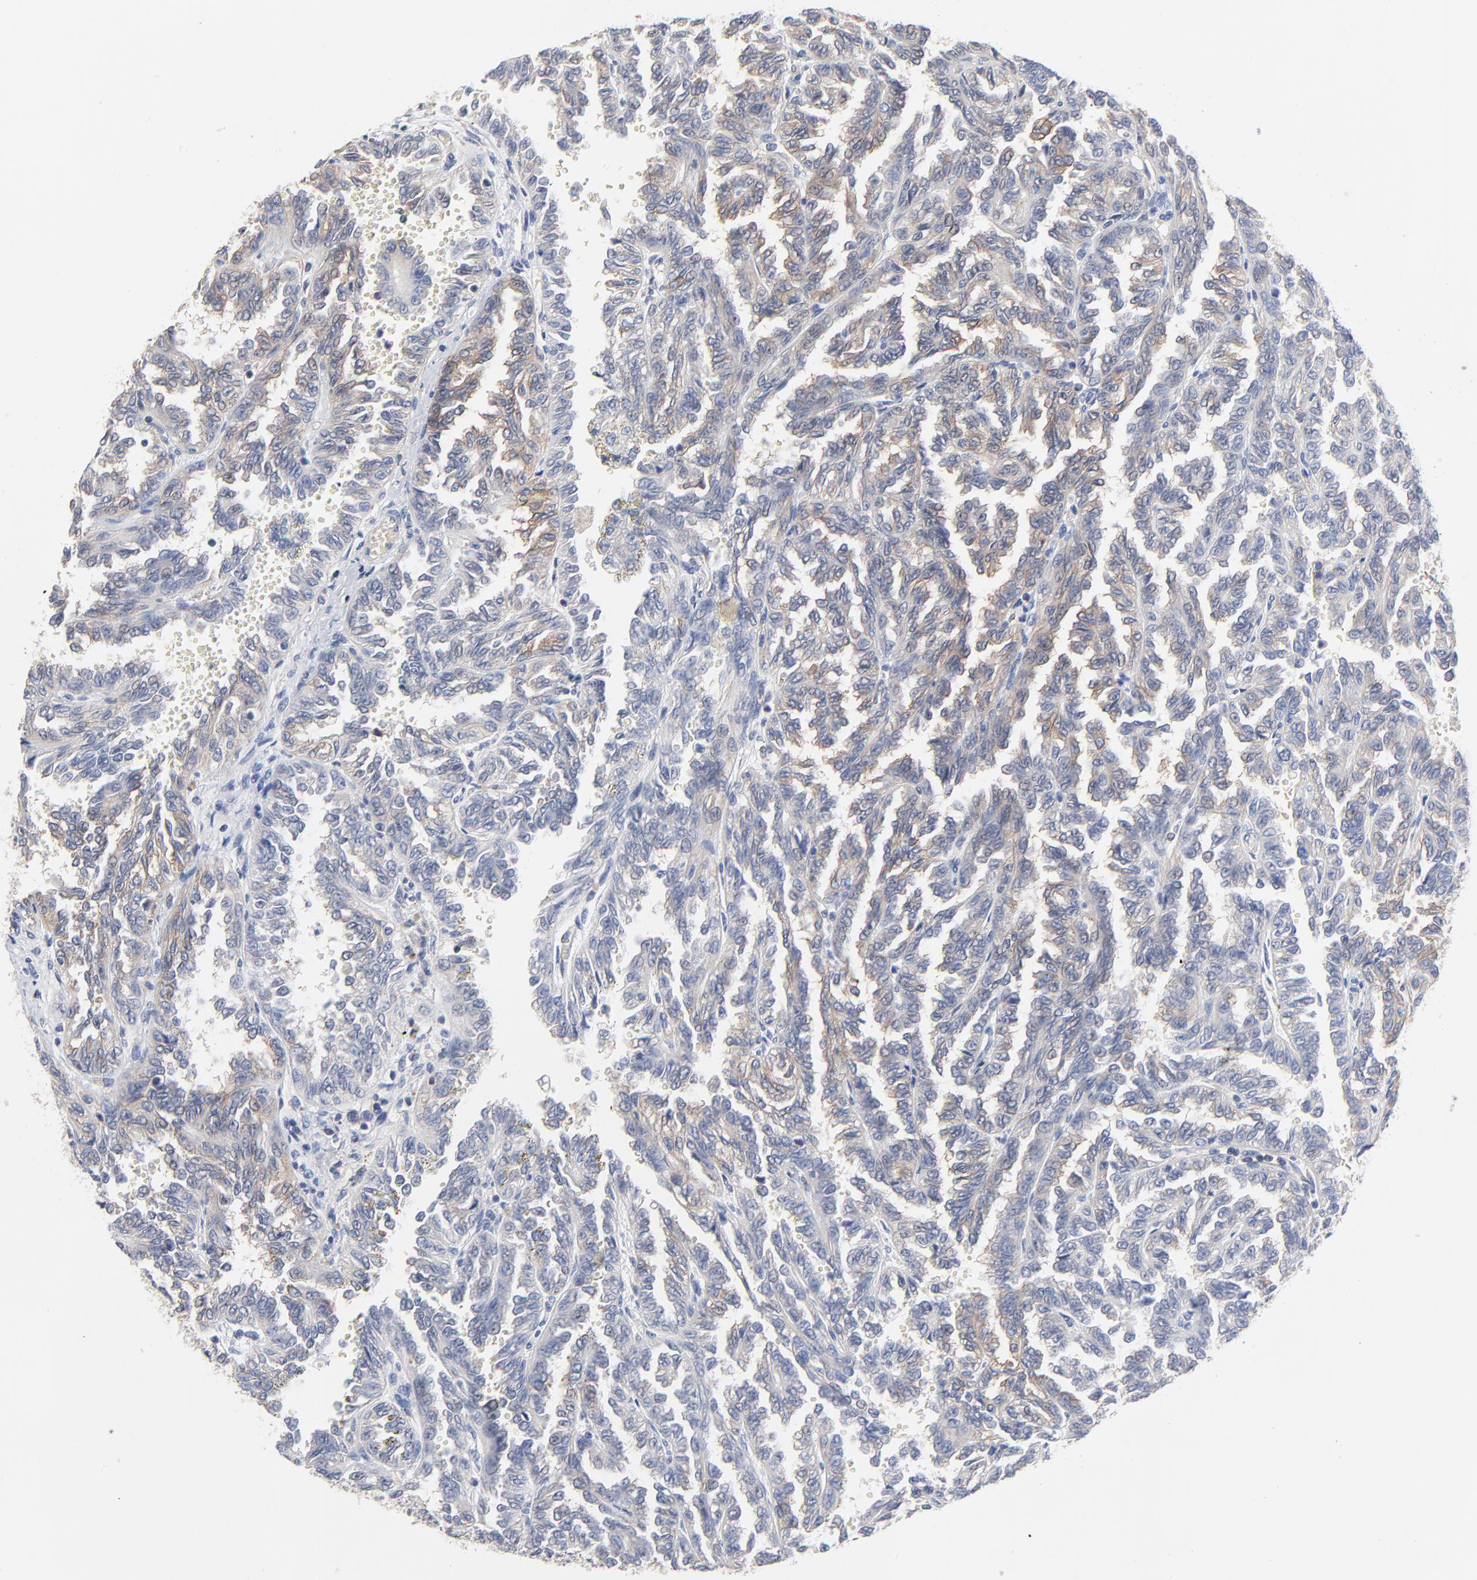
{"staining": {"intensity": "weak", "quantity": "25%-75%", "location": "cytoplasmic/membranous"}, "tissue": "renal cancer", "cell_type": "Tumor cells", "image_type": "cancer", "snomed": [{"axis": "morphology", "description": "Inflammation, NOS"}, {"axis": "morphology", "description": "Adenocarcinoma, NOS"}, {"axis": "topography", "description": "Kidney"}], "caption": "Tumor cells demonstrate weak cytoplasmic/membranous expression in approximately 25%-75% of cells in renal cancer (adenocarcinoma).", "gene": "CD2AP", "patient": {"sex": "male", "age": 68}}